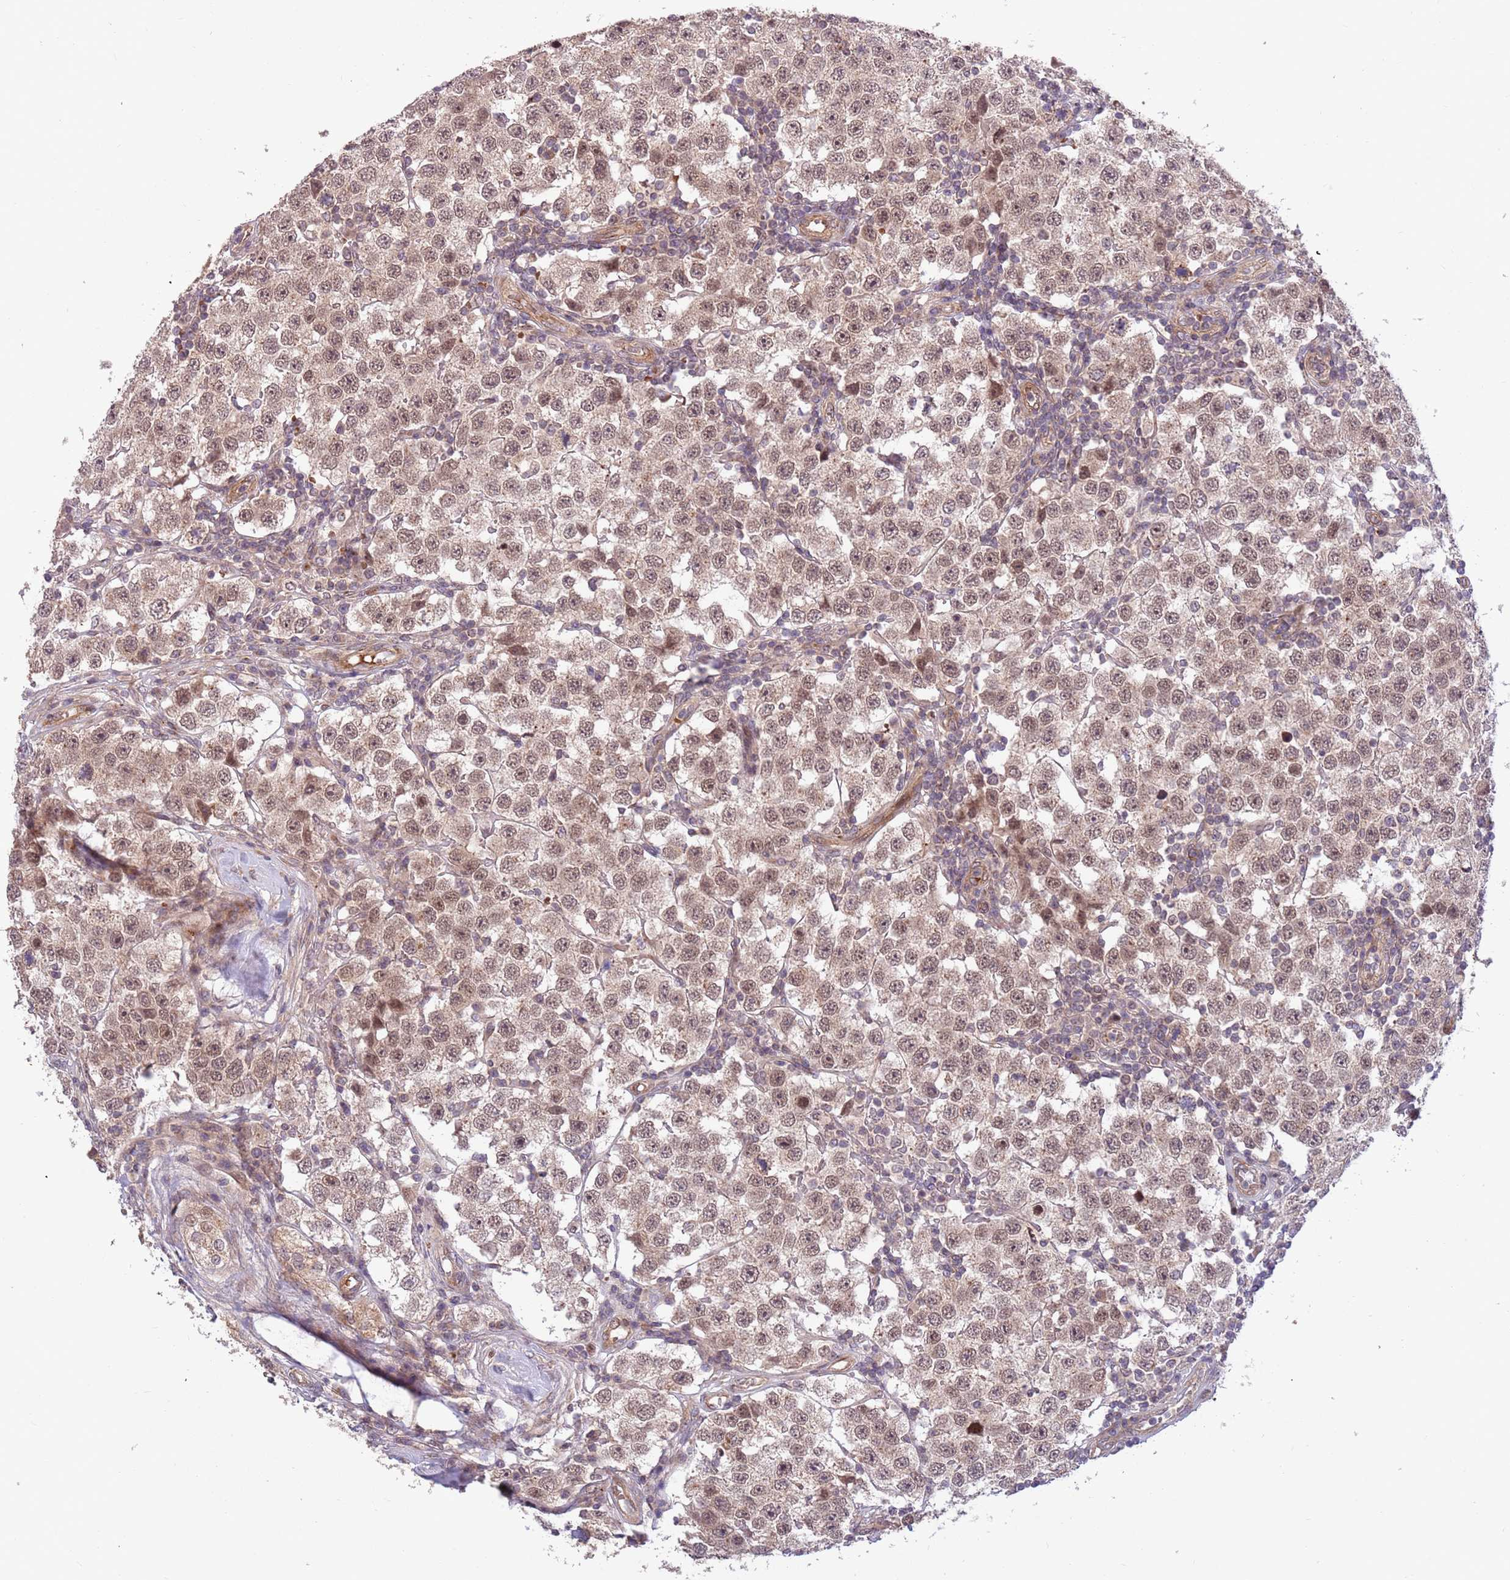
{"staining": {"intensity": "weak", "quantity": ">75%", "location": "nuclear"}, "tissue": "testis cancer", "cell_type": "Tumor cells", "image_type": "cancer", "snomed": [{"axis": "morphology", "description": "Seminoma, NOS"}, {"axis": "topography", "description": "Testis"}], "caption": "Human testis seminoma stained with a protein marker shows weak staining in tumor cells.", "gene": "HAUS3", "patient": {"sex": "male", "age": 34}}